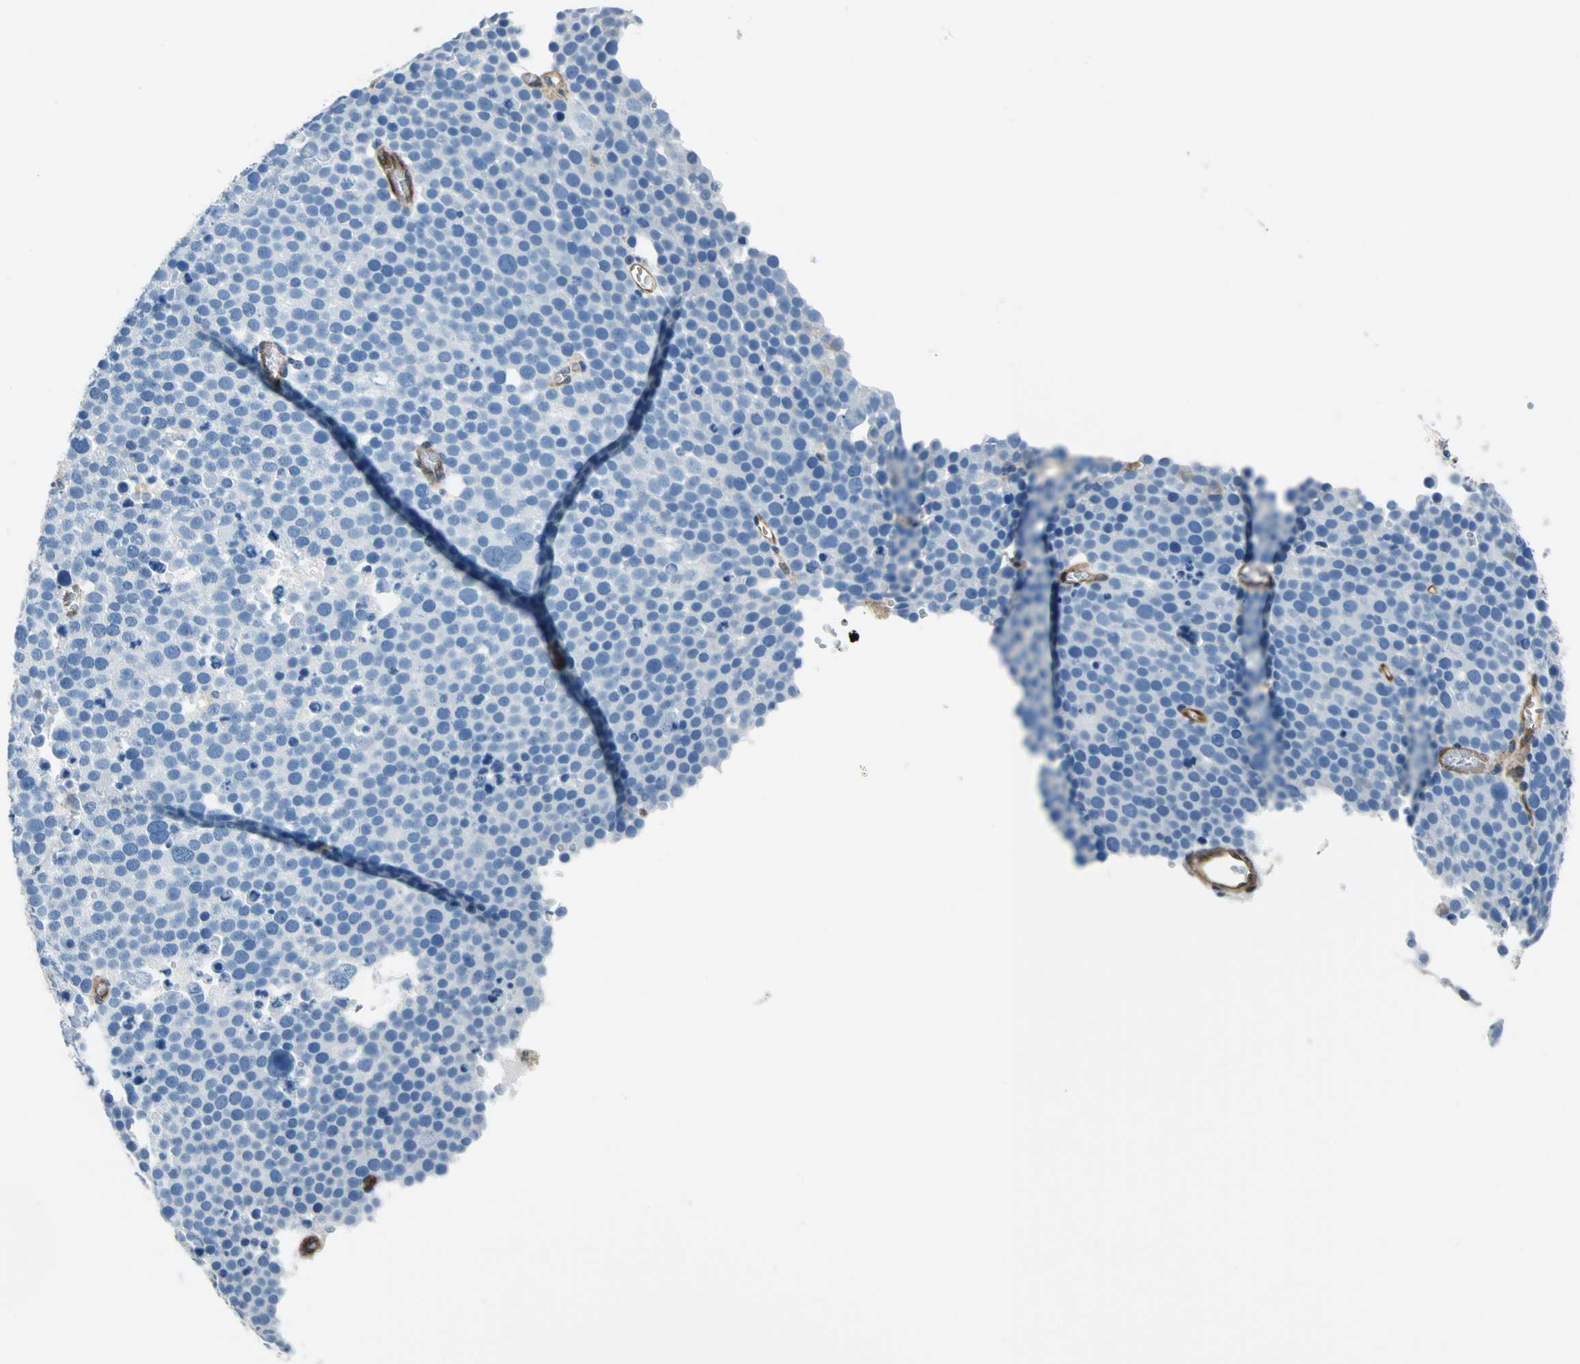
{"staining": {"intensity": "negative", "quantity": "none", "location": "none"}, "tissue": "testis cancer", "cell_type": "Tumor cells", "image_type": "cancer", "snomed": [{"axis": "morphology", "description": "Seminoma, NOS"}, {"axis": "topography", "description": "Testis"}], "caption": "An immunohistochemistry micrograph of seminoma (testis) is shown. There is no staining in tumor cells of seminoma (testis).", "gene": "HSPB1", "patient": {"sex": "male", "age": 71}}